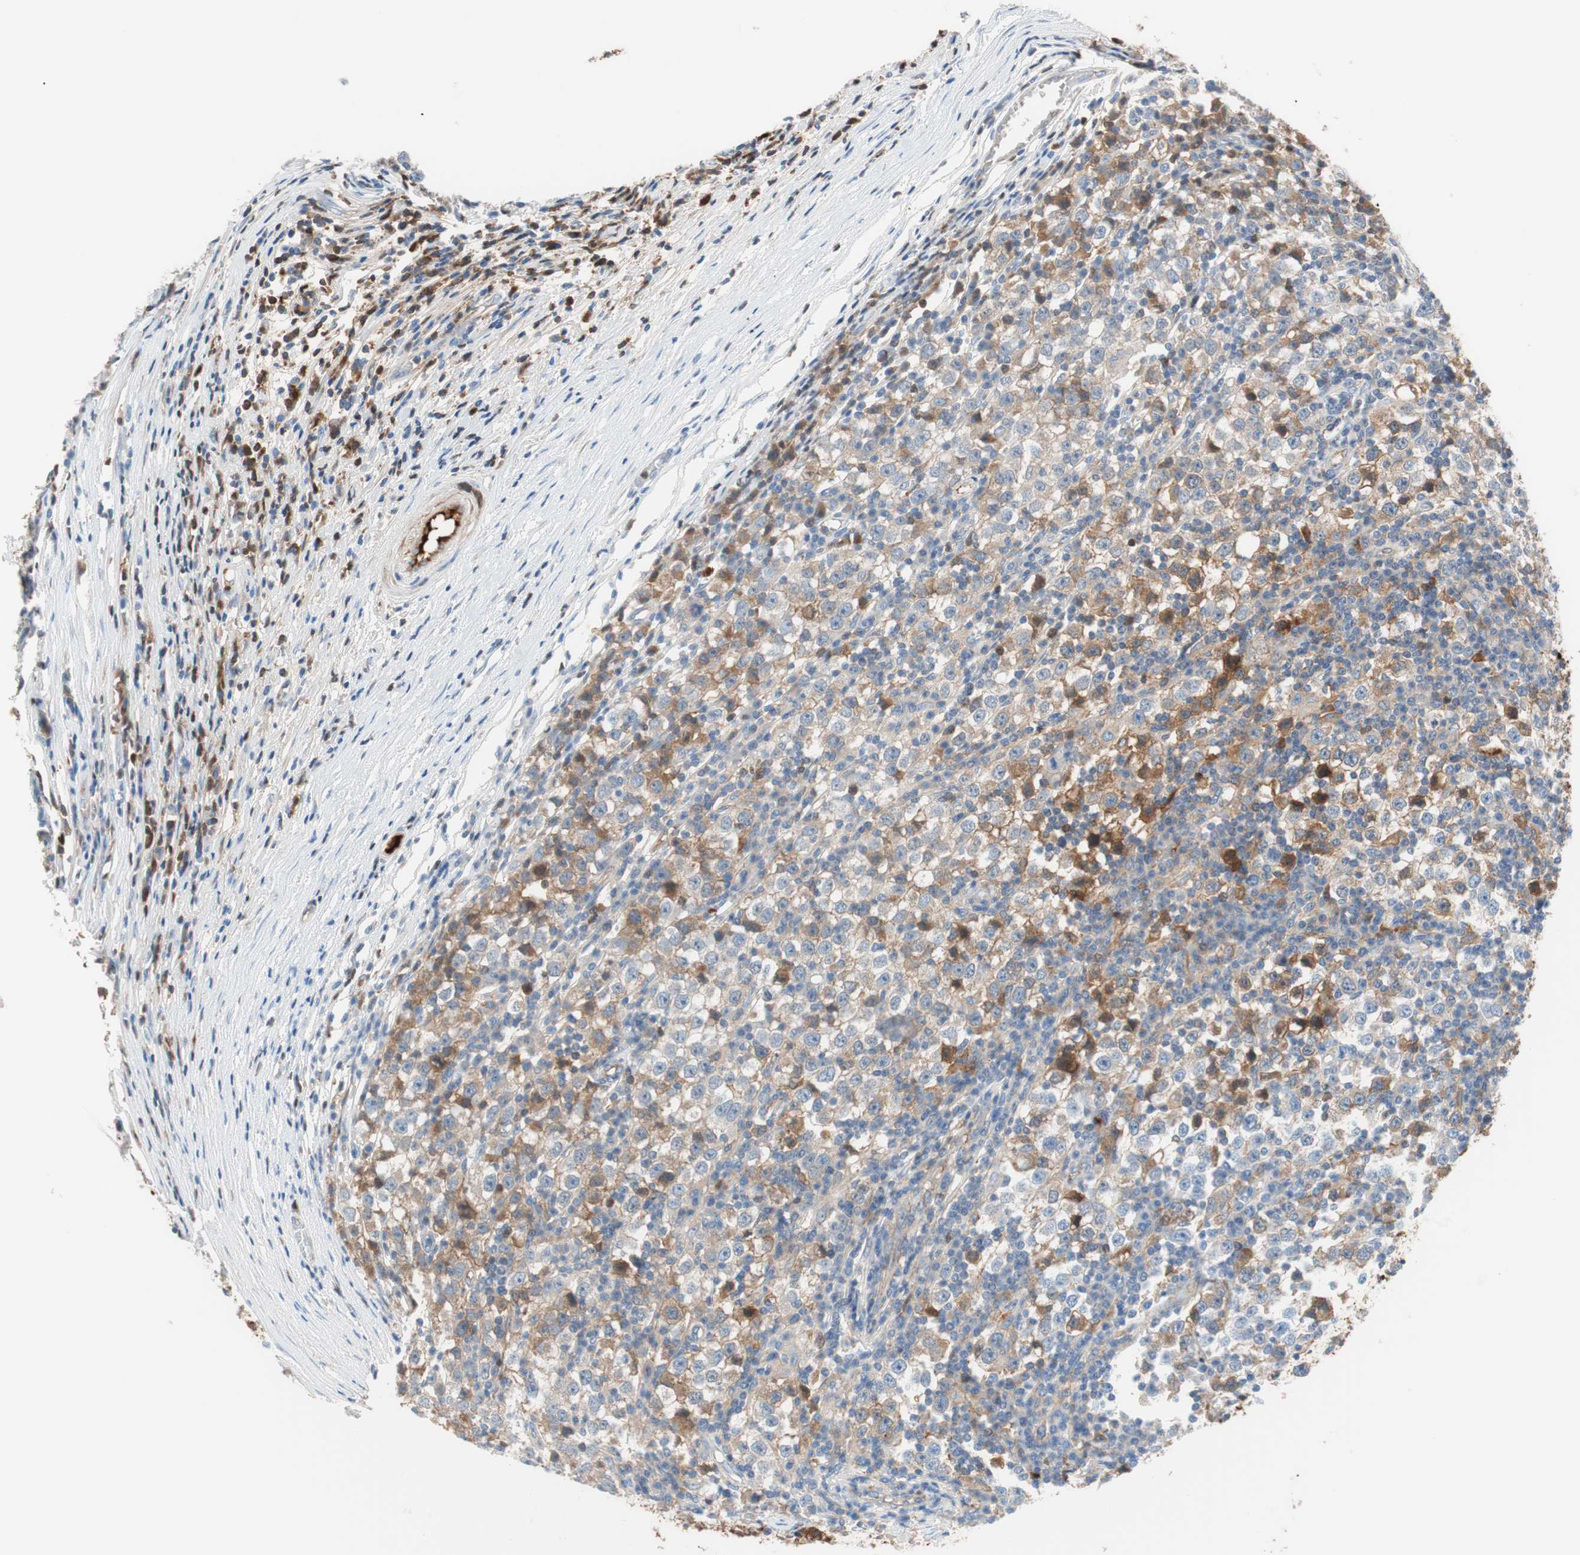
{"staining": {"intensity": "moderate", "quantity": "<25%", "location": "cytoplasmic/membranous"}, "tissue": "testis cancer", "cell_type": "Tumor cells", "image_type": "cancer", "snomed": [{"axis": "morphology", "description": "Seminoma, NOS"}, {"axis": "topography", "description": "Testis"}], "caption": "Testis cancer (seminoma) stained for a protein (brown) displays moderate cytoplasmic/membranous positive expression in approximately <25% of tumor cells.", "gene": "RBP4", "patient": {"sex": "male", "age": 65}}